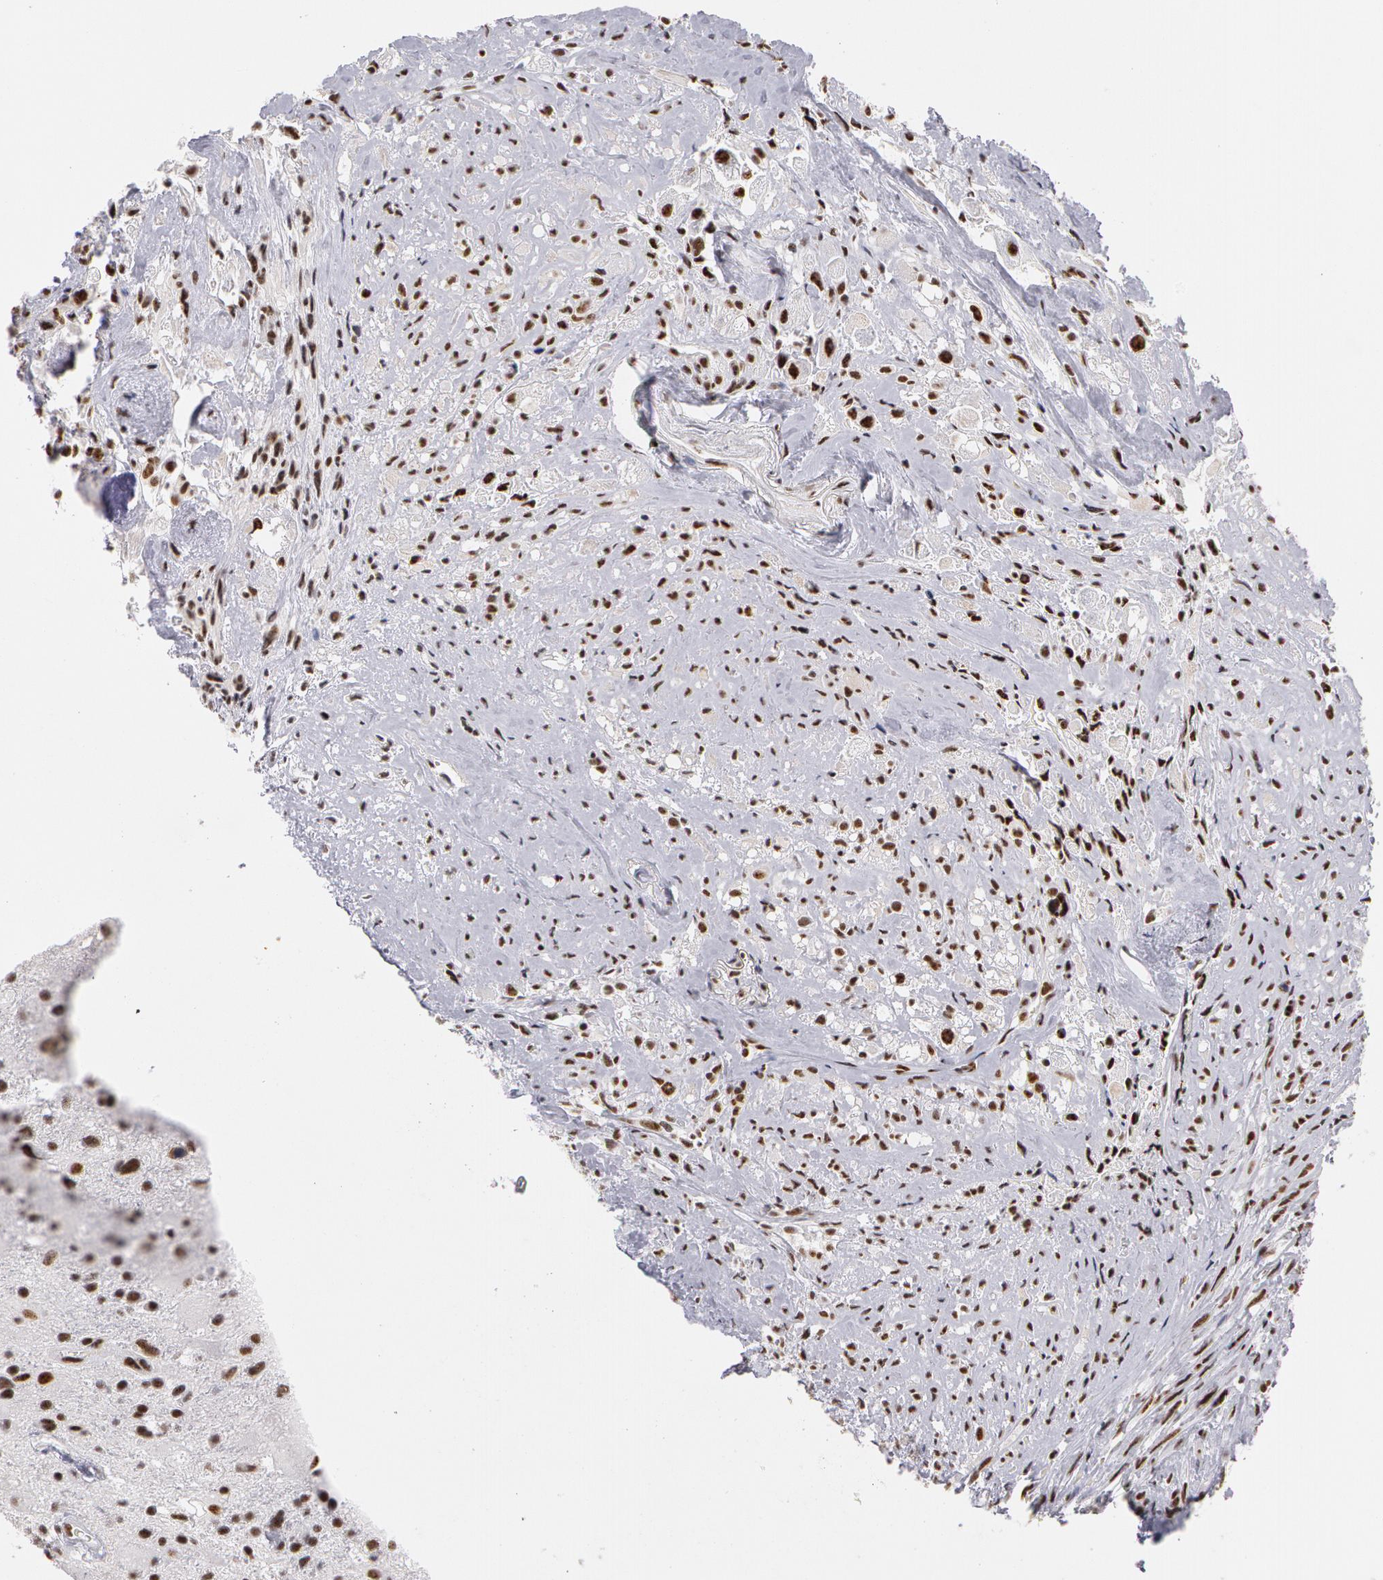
{"staining": {"intensity": "moderate", "quantity": ">75%", "location": "nuclear"}, "tissue": "glioma", "cell_type": "Tumor cells", "image_type": "cancer", "snomed": [{"axis": "morphology", "description": "Glioma, malignant, High grade"}, {"axis": "topography", "description": "Brain"}], "caption": "Immunohistochemical staining of malignant glioma (high-grade) reveals medium levels of moderate nuclear protein positivity in approximately >75% of tumor cells. (Stains: DAB (3,3'-diaminobenzidine) in brown, nuclei in blue, Microscopy: brightfield microscopy at high magnification).", "gene": "PNN", "patient": {"sex": "male", "age": 48}}